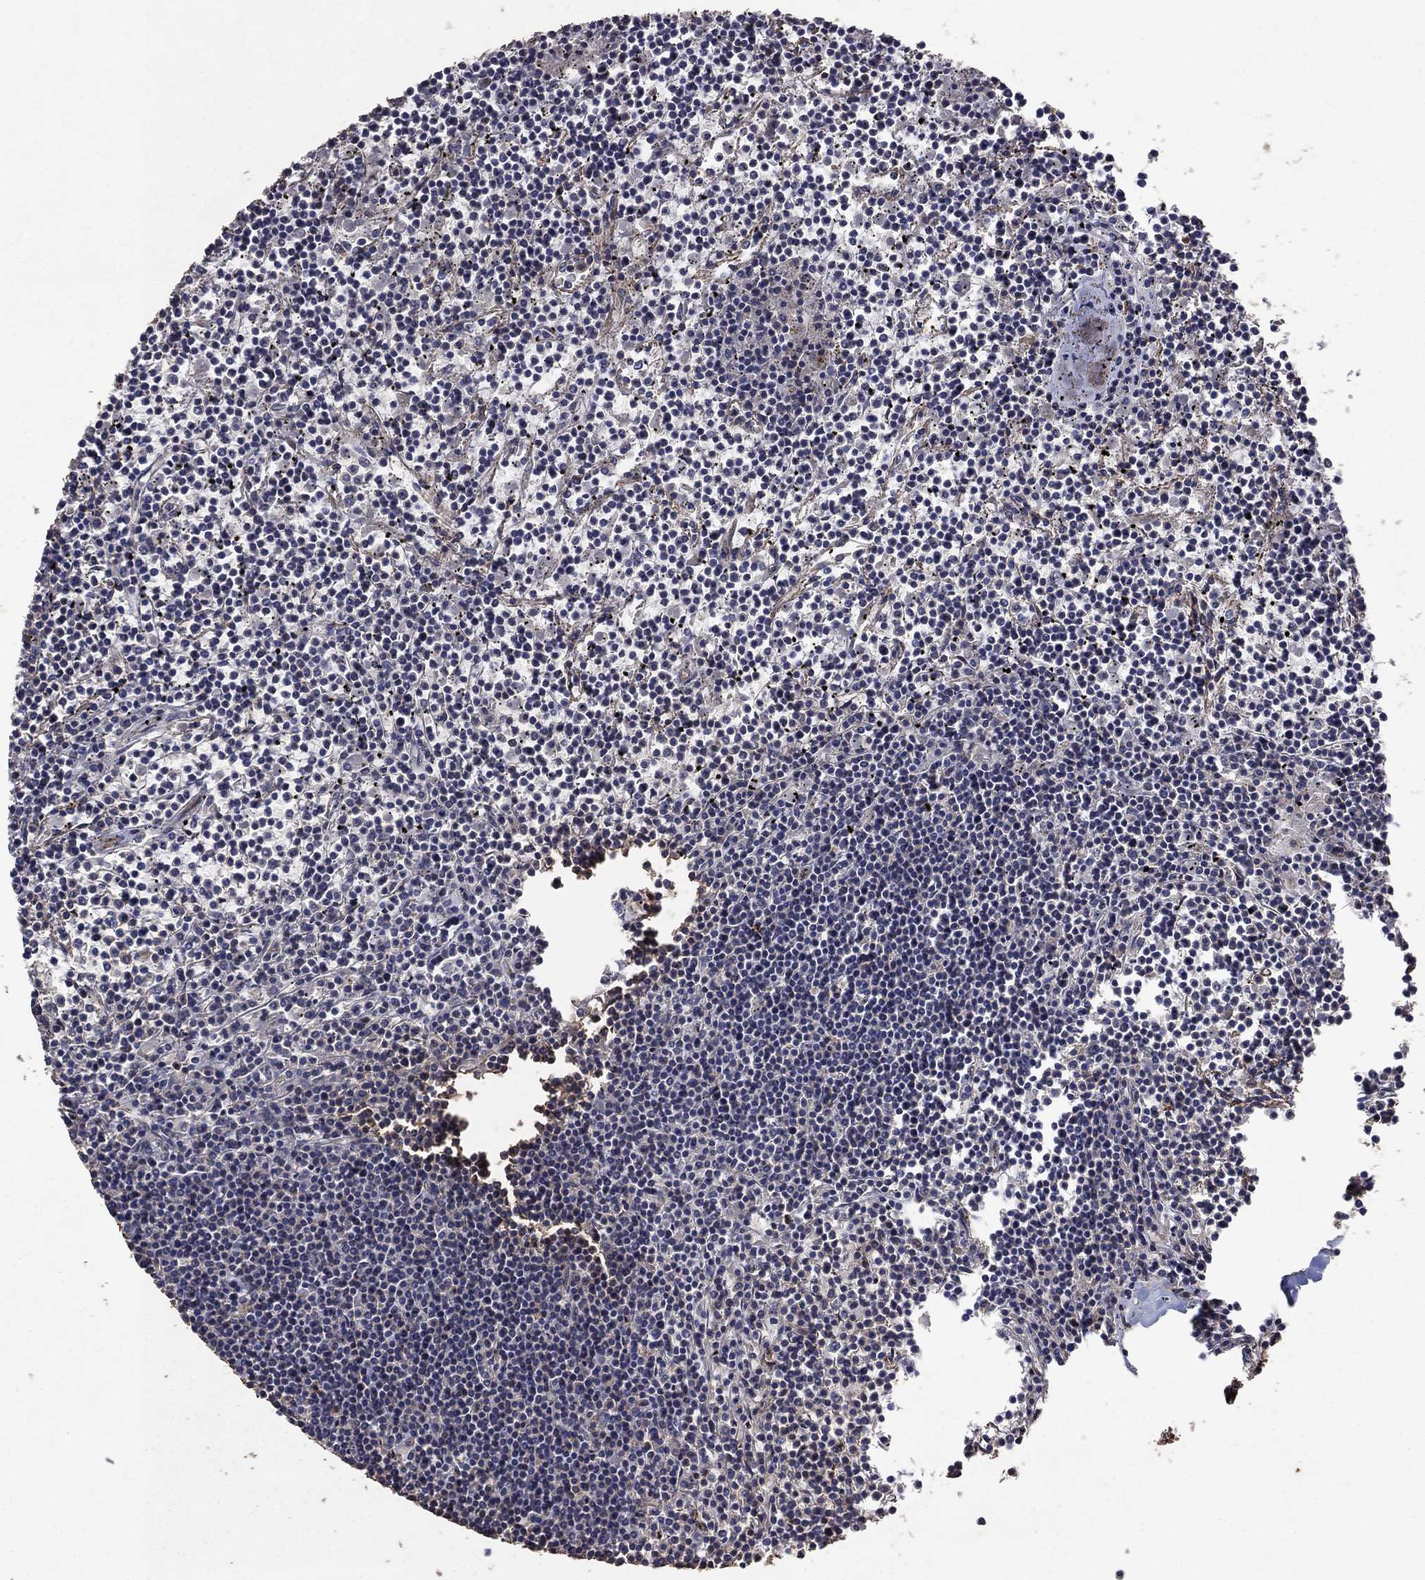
{"staining": {"intensity": "negative", "quantity": "none", "location": "none"}, "tissue": "lymphoma", "cell_type": "Tumor cells", "image_type": "cancer", "snomed": [{"axis": "morphology", "description": "Malignant lymphoma, non-Hodgkin's type, Low grade"}, {"axis": "topography", "description": "Spleen"}], "caption": "Protein analysis of malignant lymphoma, non-Hodgkin's type (low-grade) reveals no significant staining in tumor cells. Brightfield microscopy of immunohistochemistry (IHC) stained with DAB (brown) and hematoxylin (blue), captured at high magnification.", "gene": "FRG1", "patient": {"sex": "female", "age": 19}}